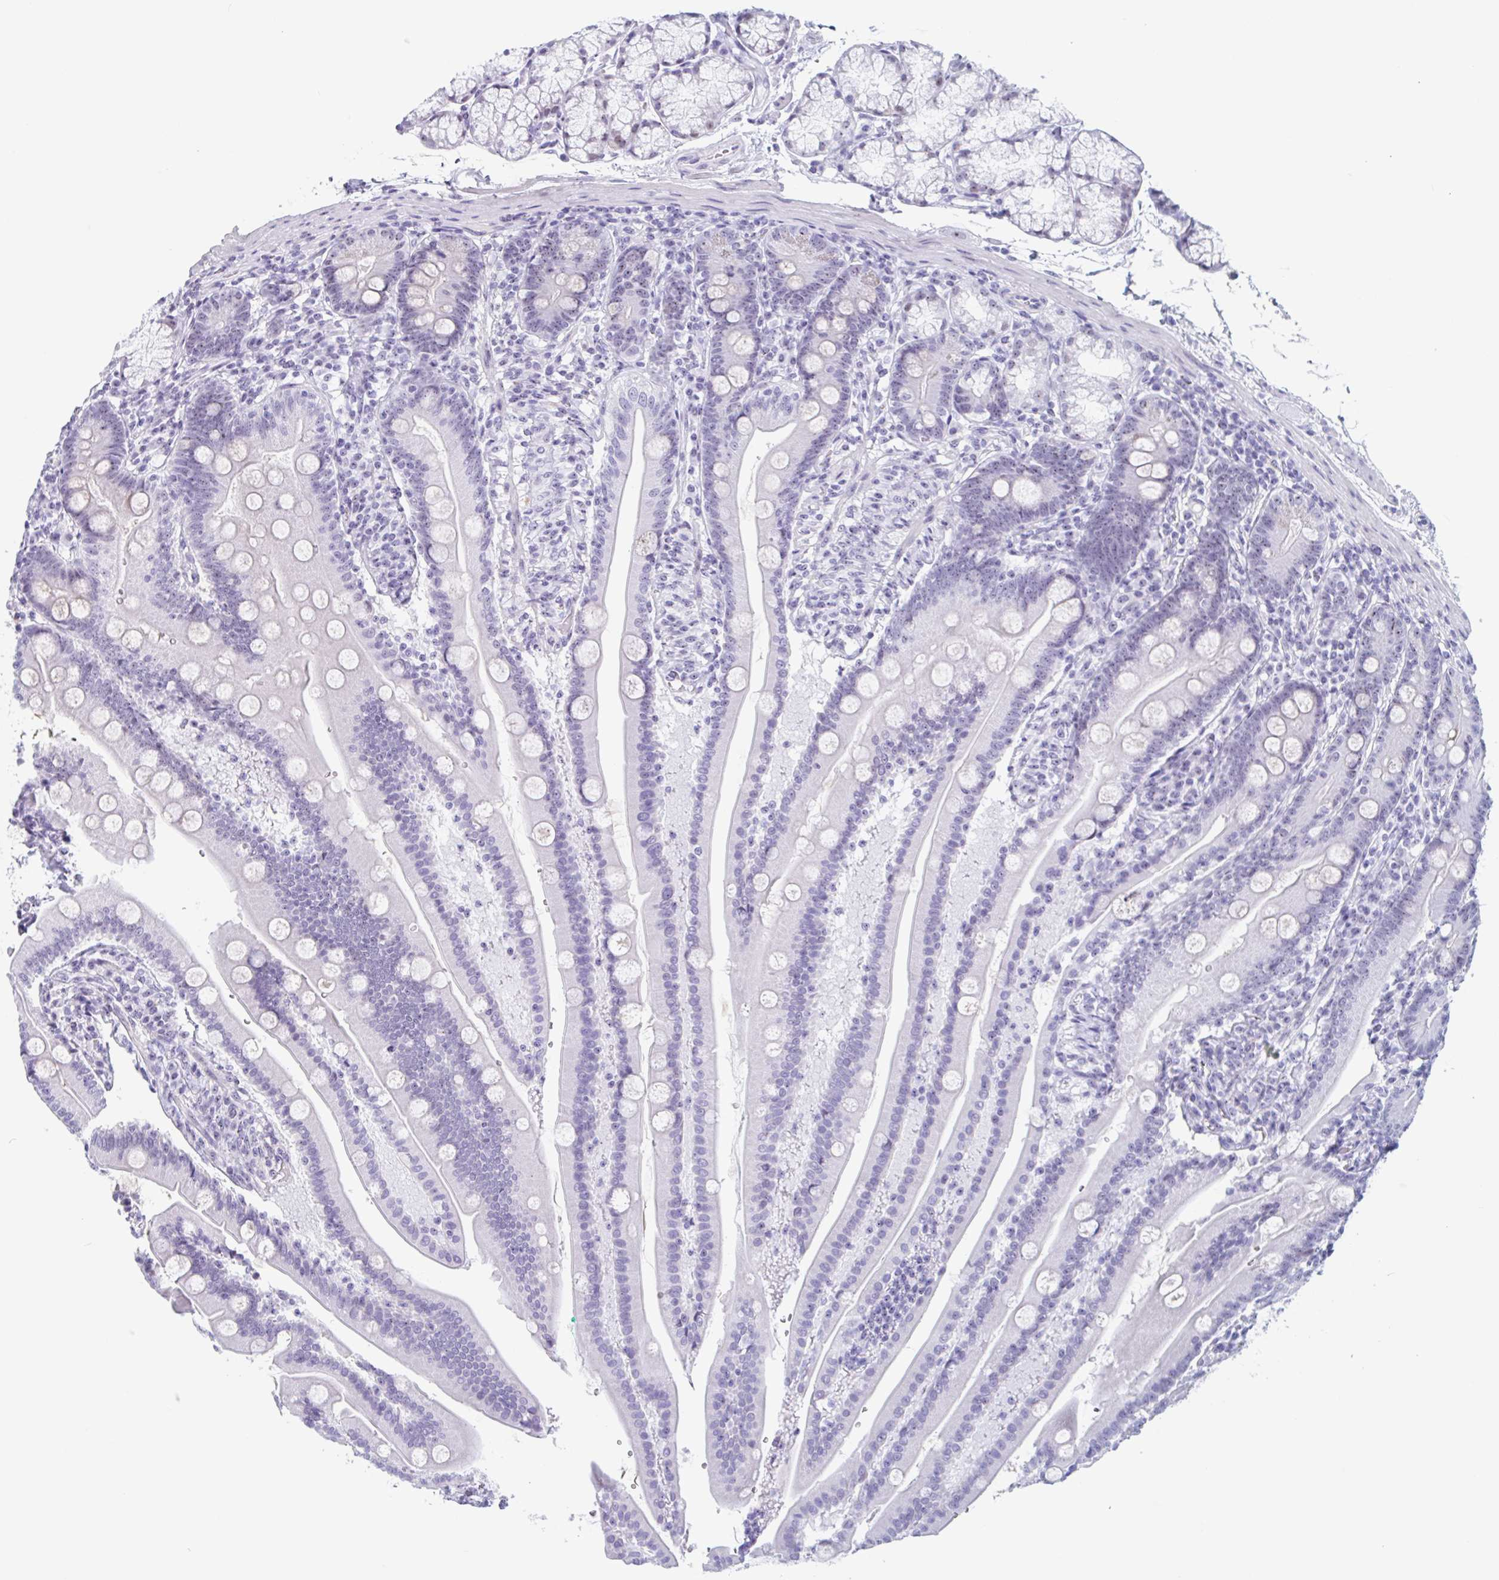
{"staining": {"intensity": "weak", "quantity": "25%-75%", "location": "nuclear"}, "tissue": "duodenum", "cell_type": "Glandular cells", "image_type": "normal", "snomed": [{"axis": "morphology", "description": "Normal tissue, NOS"}, {"axis": "topography", "description": "Duodenum"}], "caption": "Unremarkable duodenum reveals weak nuclear staining in approximately 25%-75% of glandular cells (DAB = brown stain, brightfield microscopy at high magnification)..", "gene": "LENG9", "patient": {"sex": "female", "age": 67}}